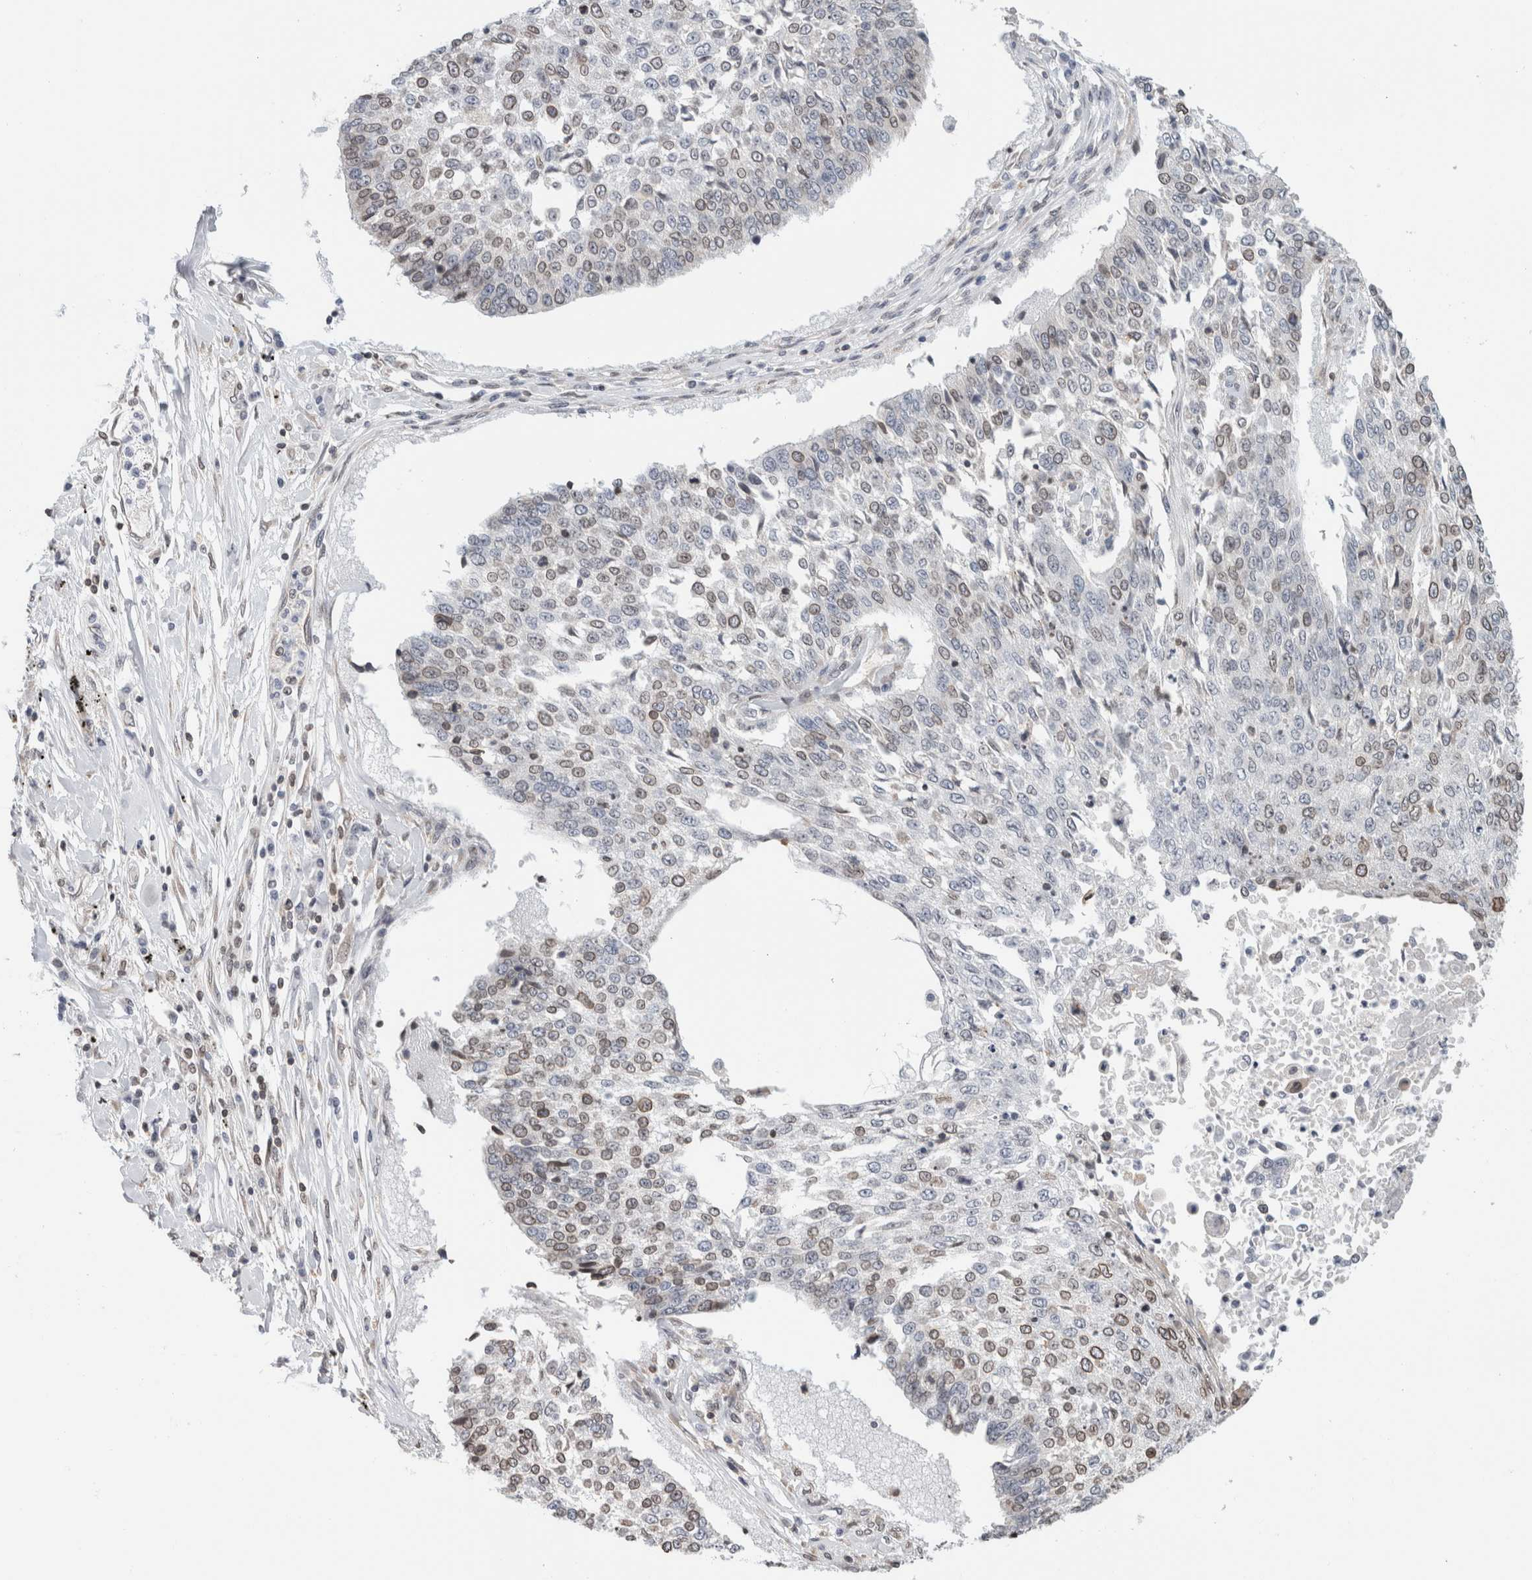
{"staining": {"intensity": "weak", "quantity": "25%-75%", "location": "nuclear"}, "tissue": "lung cancer", "cell_type": "Tumor cells", "image_type": "cancer", "snomed": [{"axis": "morphology", "description": "Normal tissue, NOS"}, {"axis": "morphology", "description": "Squamous cell carcinoma, NOS"}, {"axis": "topography", "description": "Cartilage tissue"}, {"axis": "topography", "description": "Bronchus"}, {"axis": "topography", "description": "Lung"}, {"axis": "topography", "description": "Peripheral nerve tissue"}], "caption": "Immunohistochemical staining of squamous cell carcinoma (lung) demonstrates low levels of weak nuclear protein expression in approximately 25%-75% of tumor cells.", "gene": "RBMX2", "patient": {"sex": "female", "age": 49}}